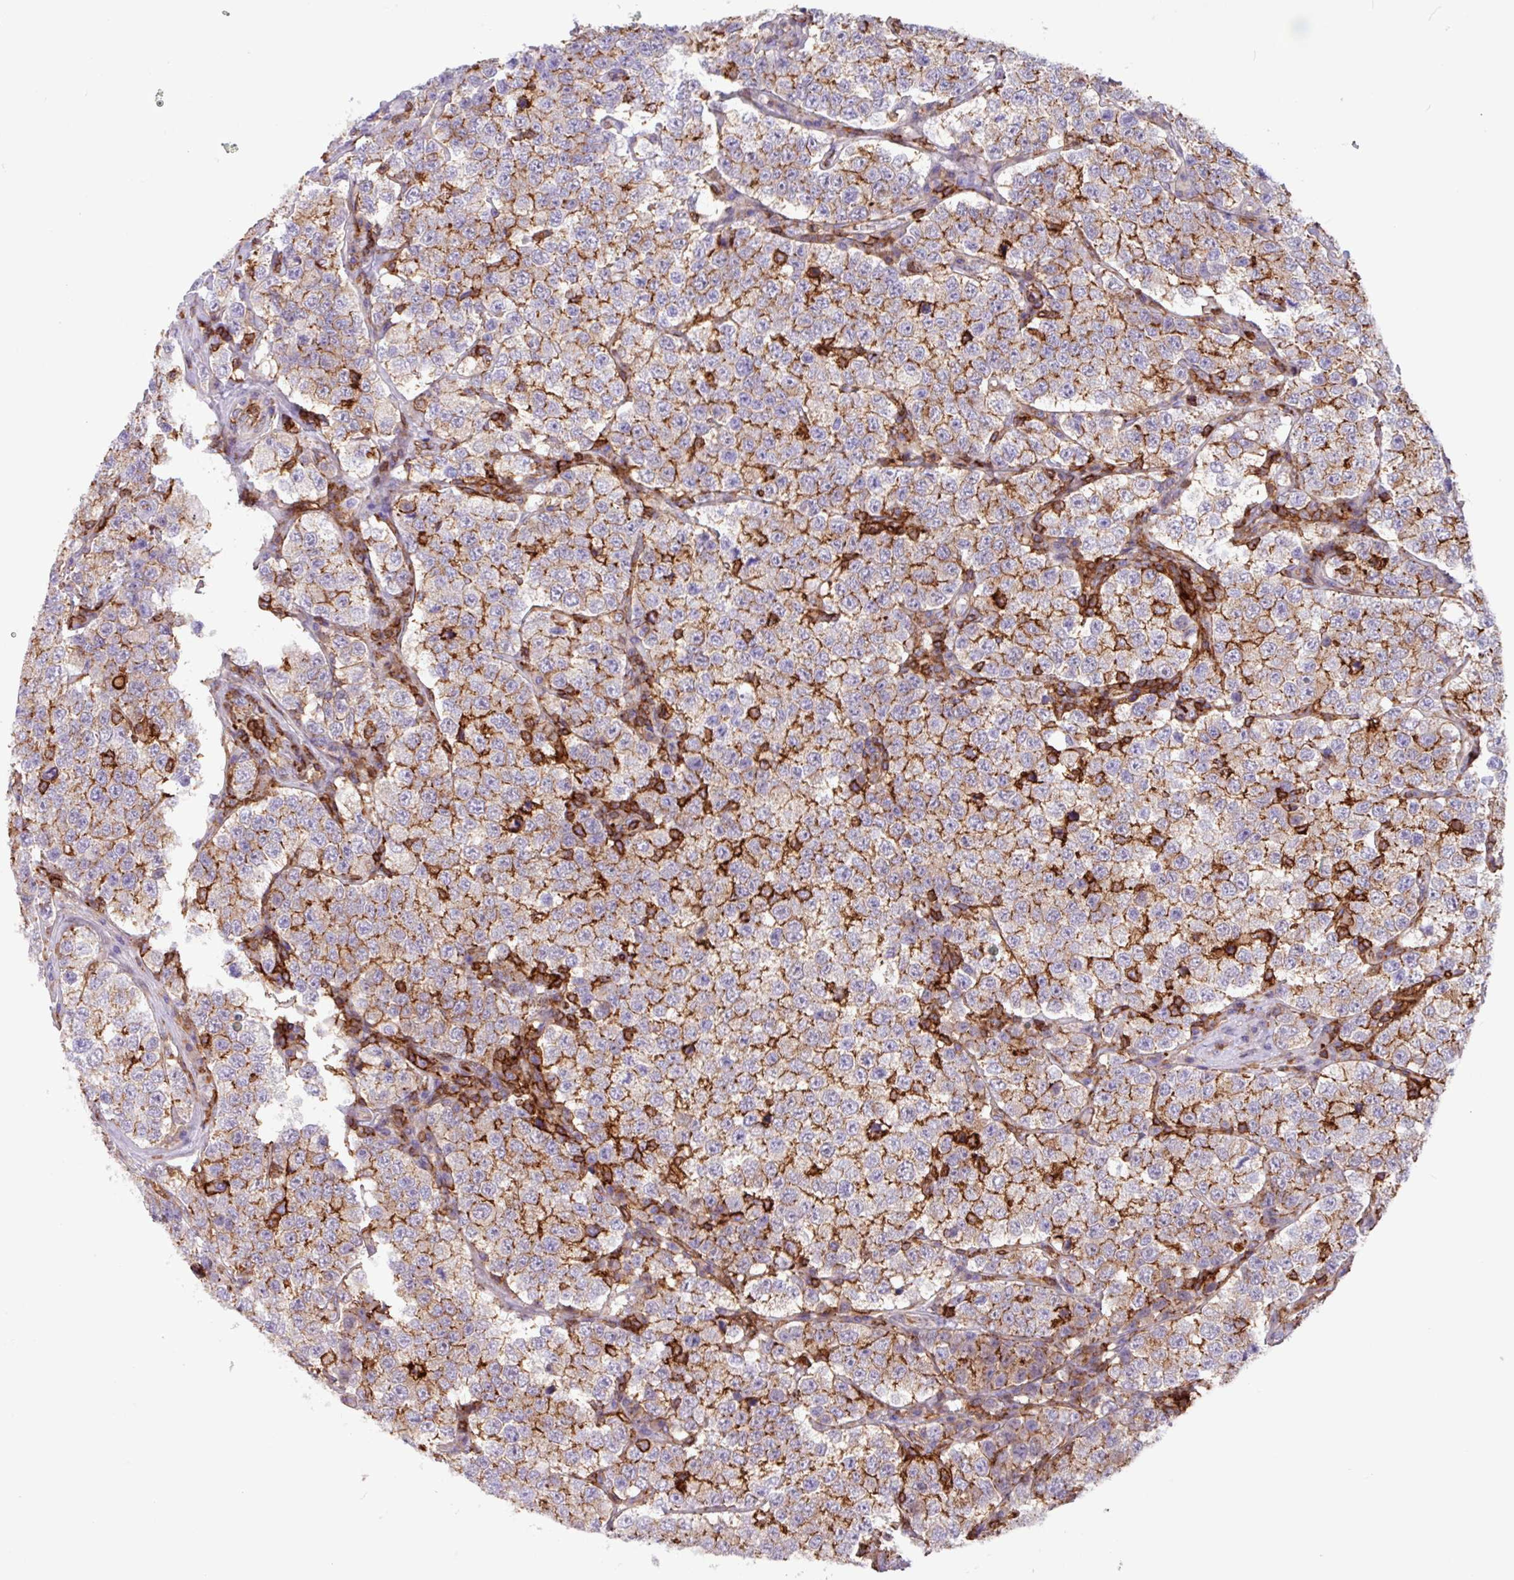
{"staining": {"intensity": "moderate", "quantity": "25%-75%", "location": "cytoplasmic/membranous"}, "tissue": "testis cancer", "cell_type": "Tumor cells", "image_type": "cancer", "snomed": [{"axis": "morphology", "description": "Seminoma, NOS"}, {"axis": "topography", "description": "Testis"}], "caption": "Moderate cytoplasmic/membranous expression for a protein is present in about 25%-75% of tumor cells of testis seminoma using immunohistochemistry.", "gene": "PPP1R18", "patient": {"sex": "male", "age": 34}}